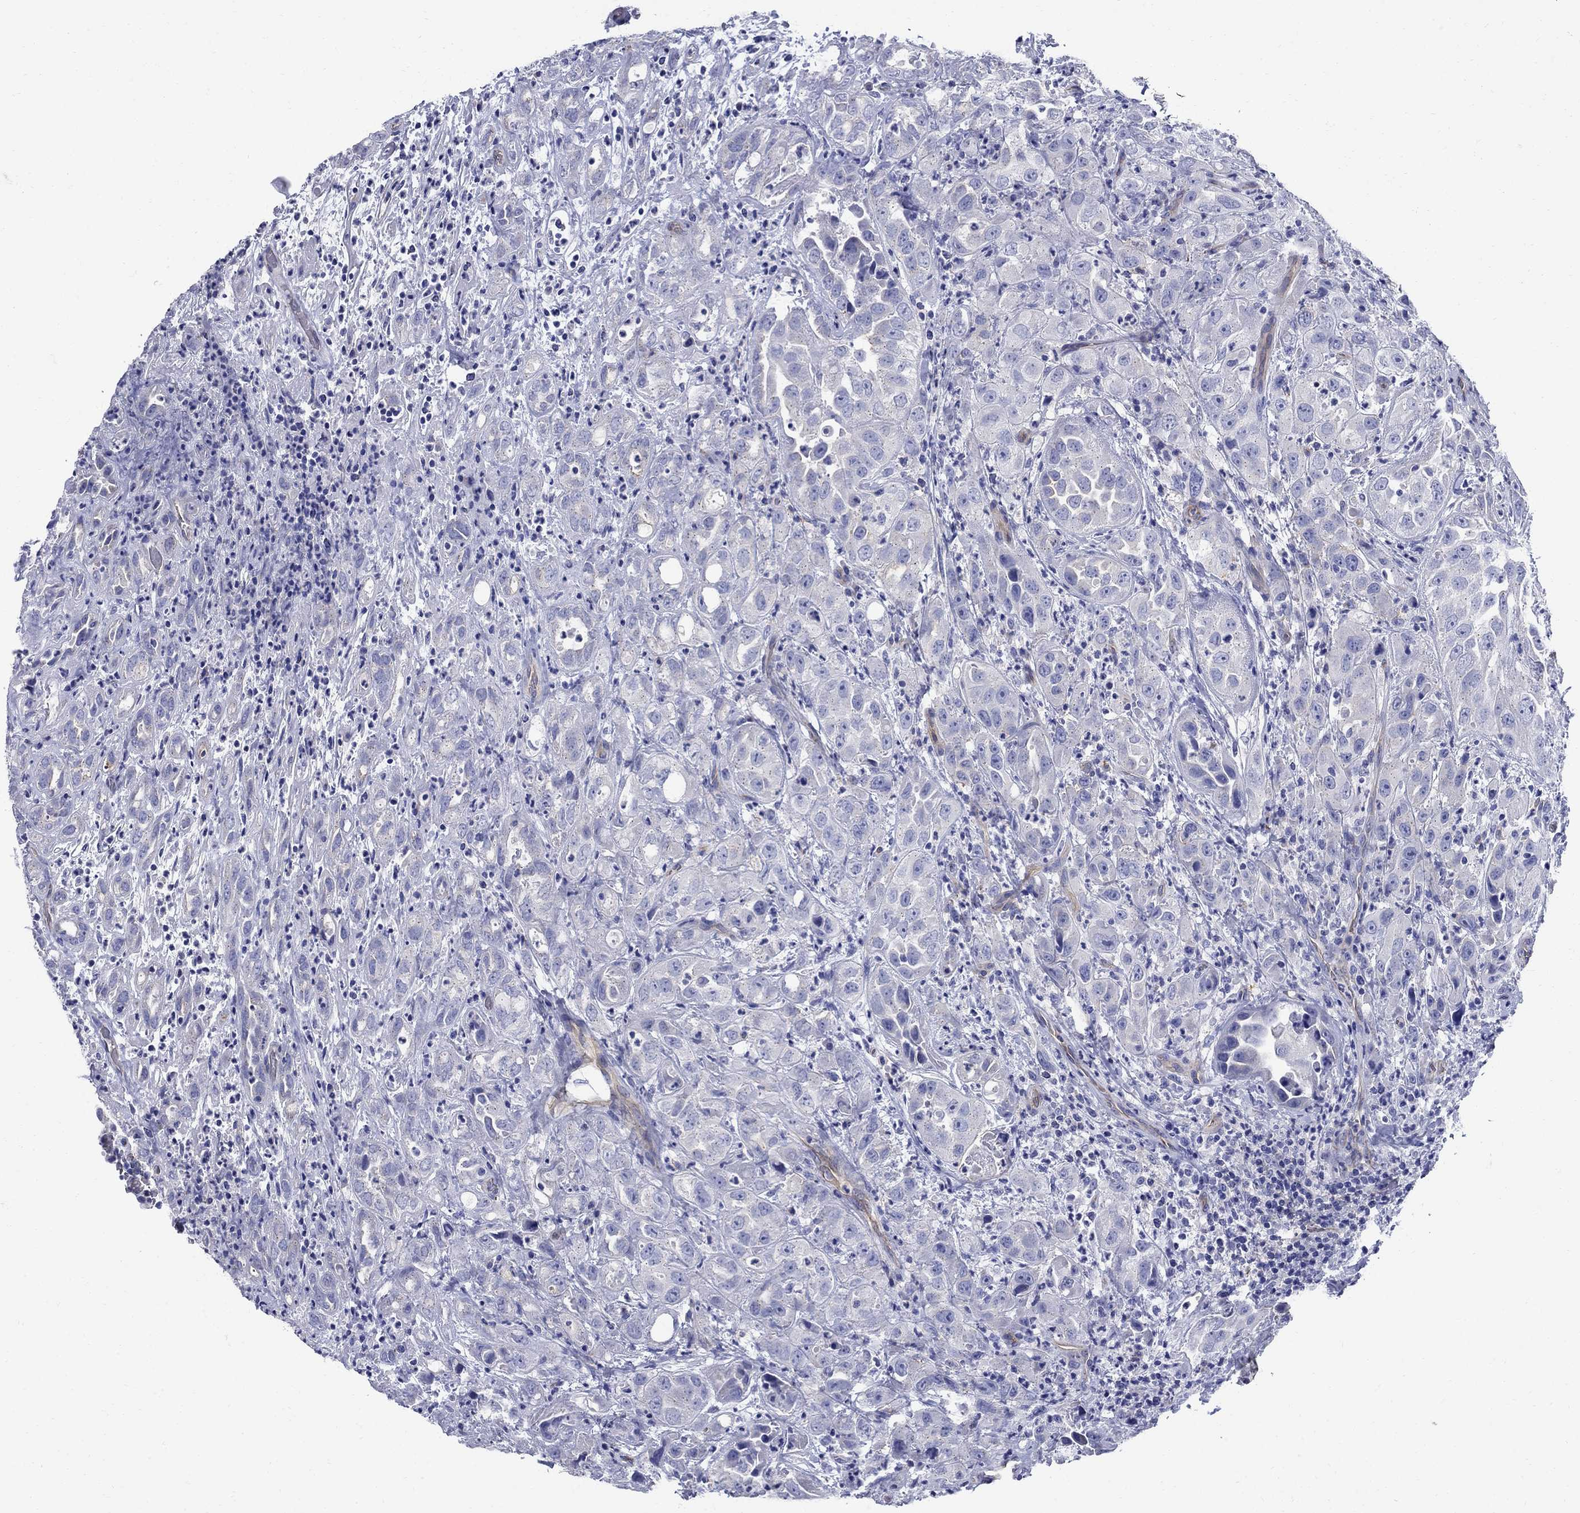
{"staining": {"intensity": "negative", "quantity": "none", "location": "none"}, "tissue": "urothelial cancer", "cell_type": "Tumor cells", "image_type": "cancer", "snomed": [{"axis": "morphology", "description": "Urothelial carcinoma, High grade"}, {"axis": "topography", "description": "Urinary bladder"}], "caption": "DAB immunohistochemical staining of human high-grade urothelial carcinoma exhibits no significant positivity in tumor cells.", "gene": "SMCP", "patient": {"sex": "female", "age": 41}}